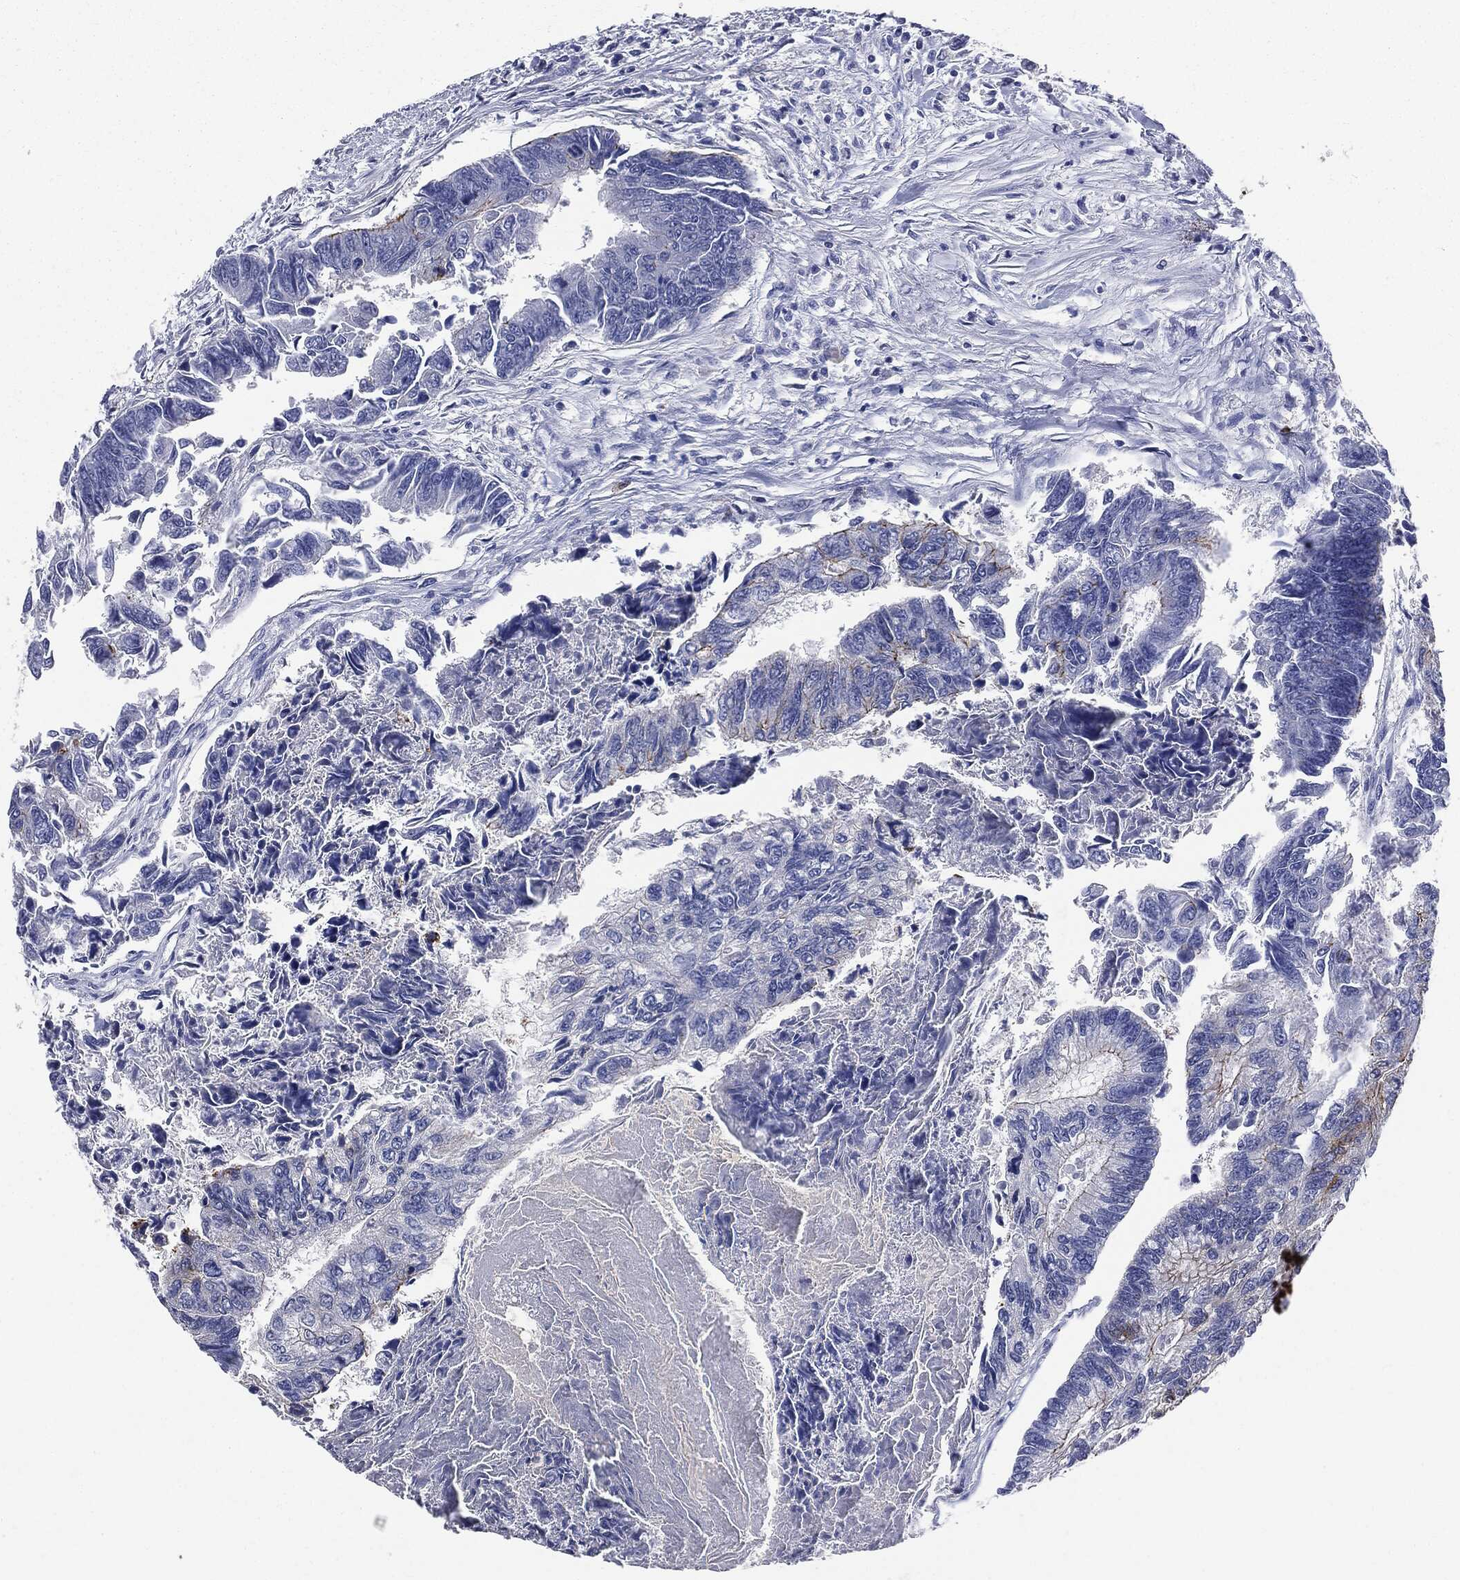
{"staining": {"intensity": "negative", "quantity": "none", "location": "none"}, "tissue": "colorectal cancer", "cell_type": "Tumor cells", "image_type": "cancer", "snomed": [{"axis": "morphology", "description": "Adenocarcinoma, NOS"}, {"axis": "topography", "description": "Colon"}], "caption": "A micrograph of colorectal cancer stained for a protein demonstrates no brown staining in tumor cells.", "gene": "PTGS2", "patient": {"sex": "female", "age": 65}}